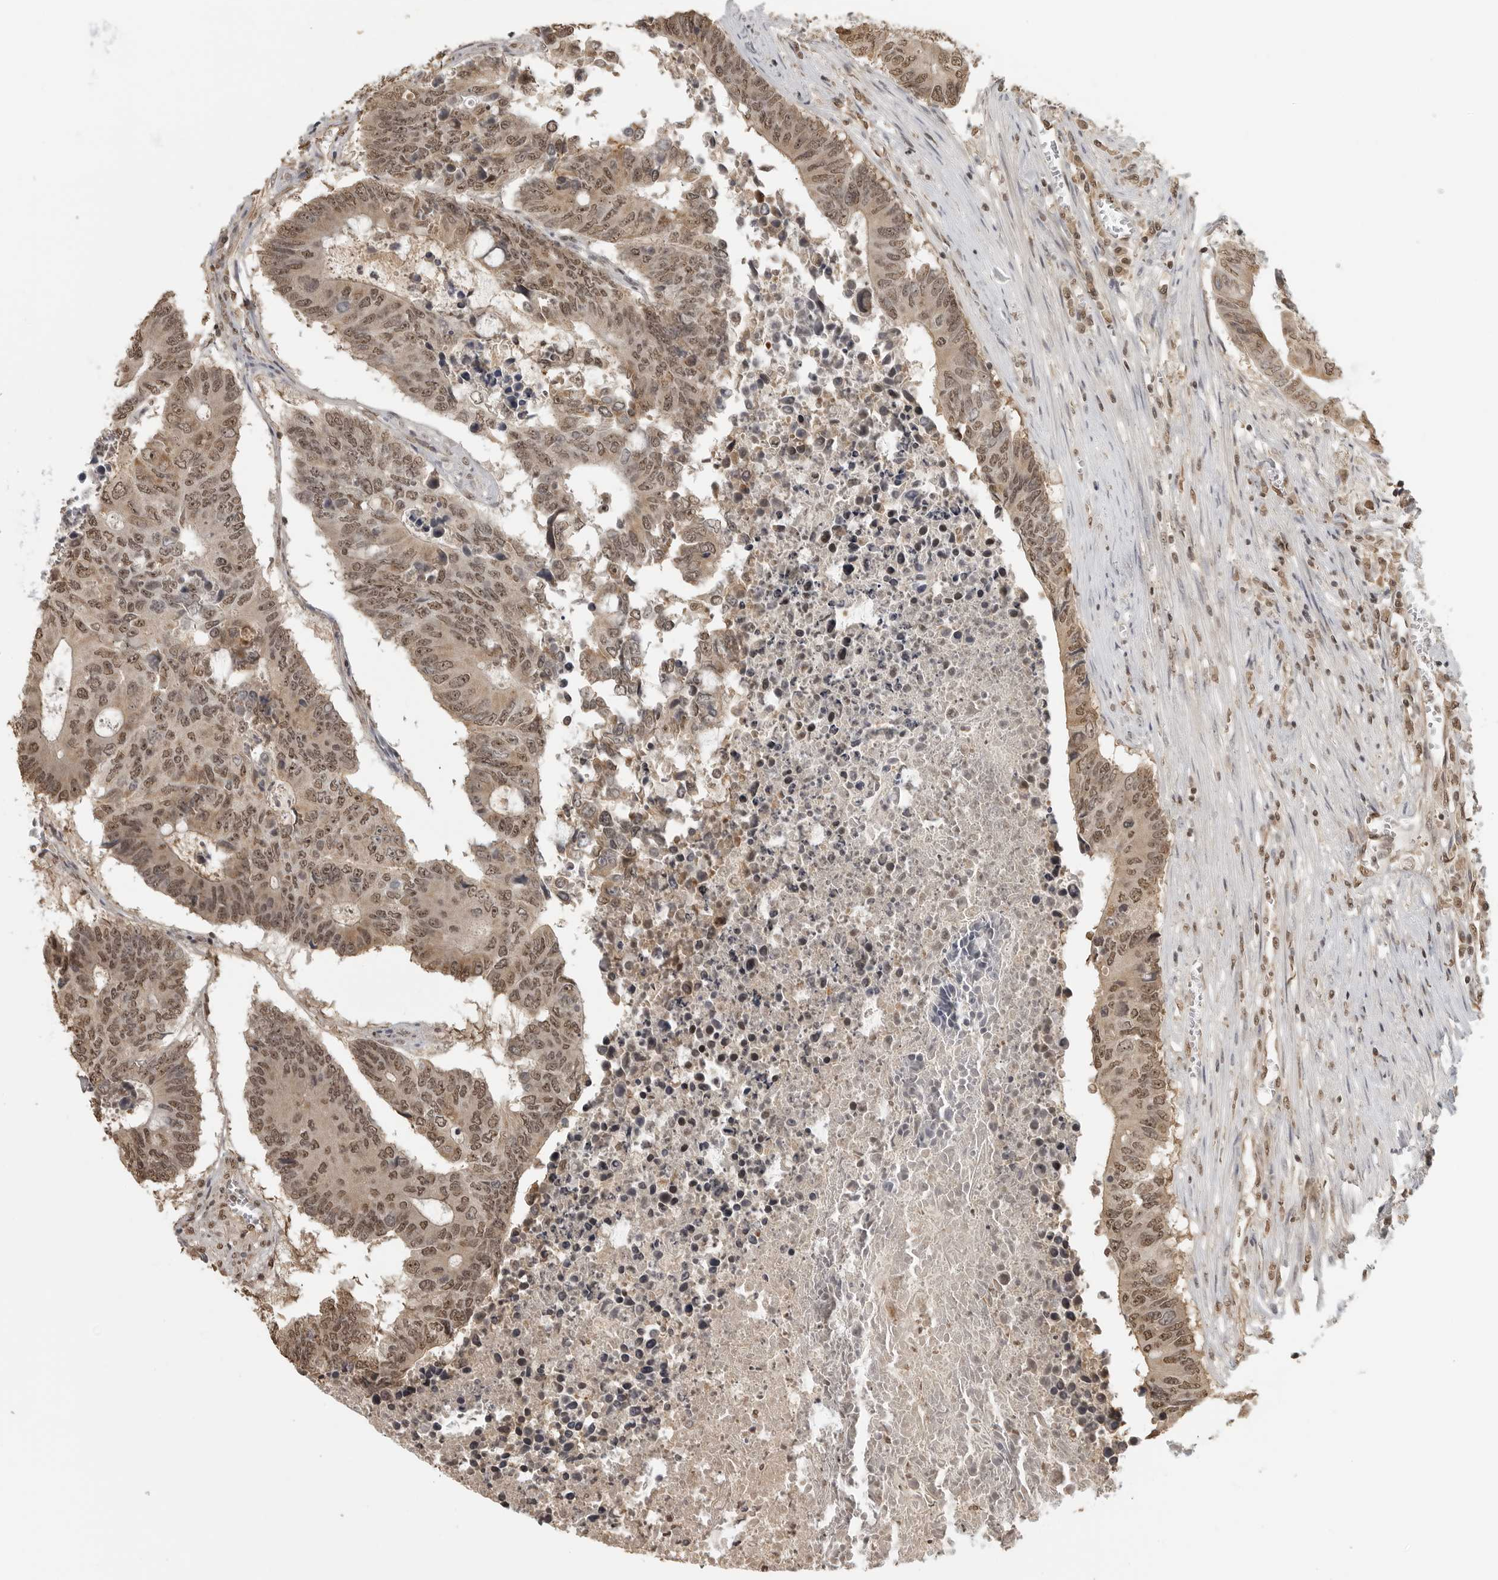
{"staining": {"intensity": "moderate", "quantity": ">75%", "location": "nuclear"}, "tissue": "colorectal cancer", "cell_type": "Tumor cells", "image_type": "cancer", "snomed": [{"axis": "morphology", "description": "Adenocarcinoma, NOS"}, {"axis": "topography", "description": "Colon"}], "caption": "About >75% of tumor cells in human adenocarcinoma (colorectal) demonstrate moderate nuclear protein staining as visualized by brown immunohistochemical staining.", "gene": "CLOCK", "patient": {"sex": "male", "age": 87}}